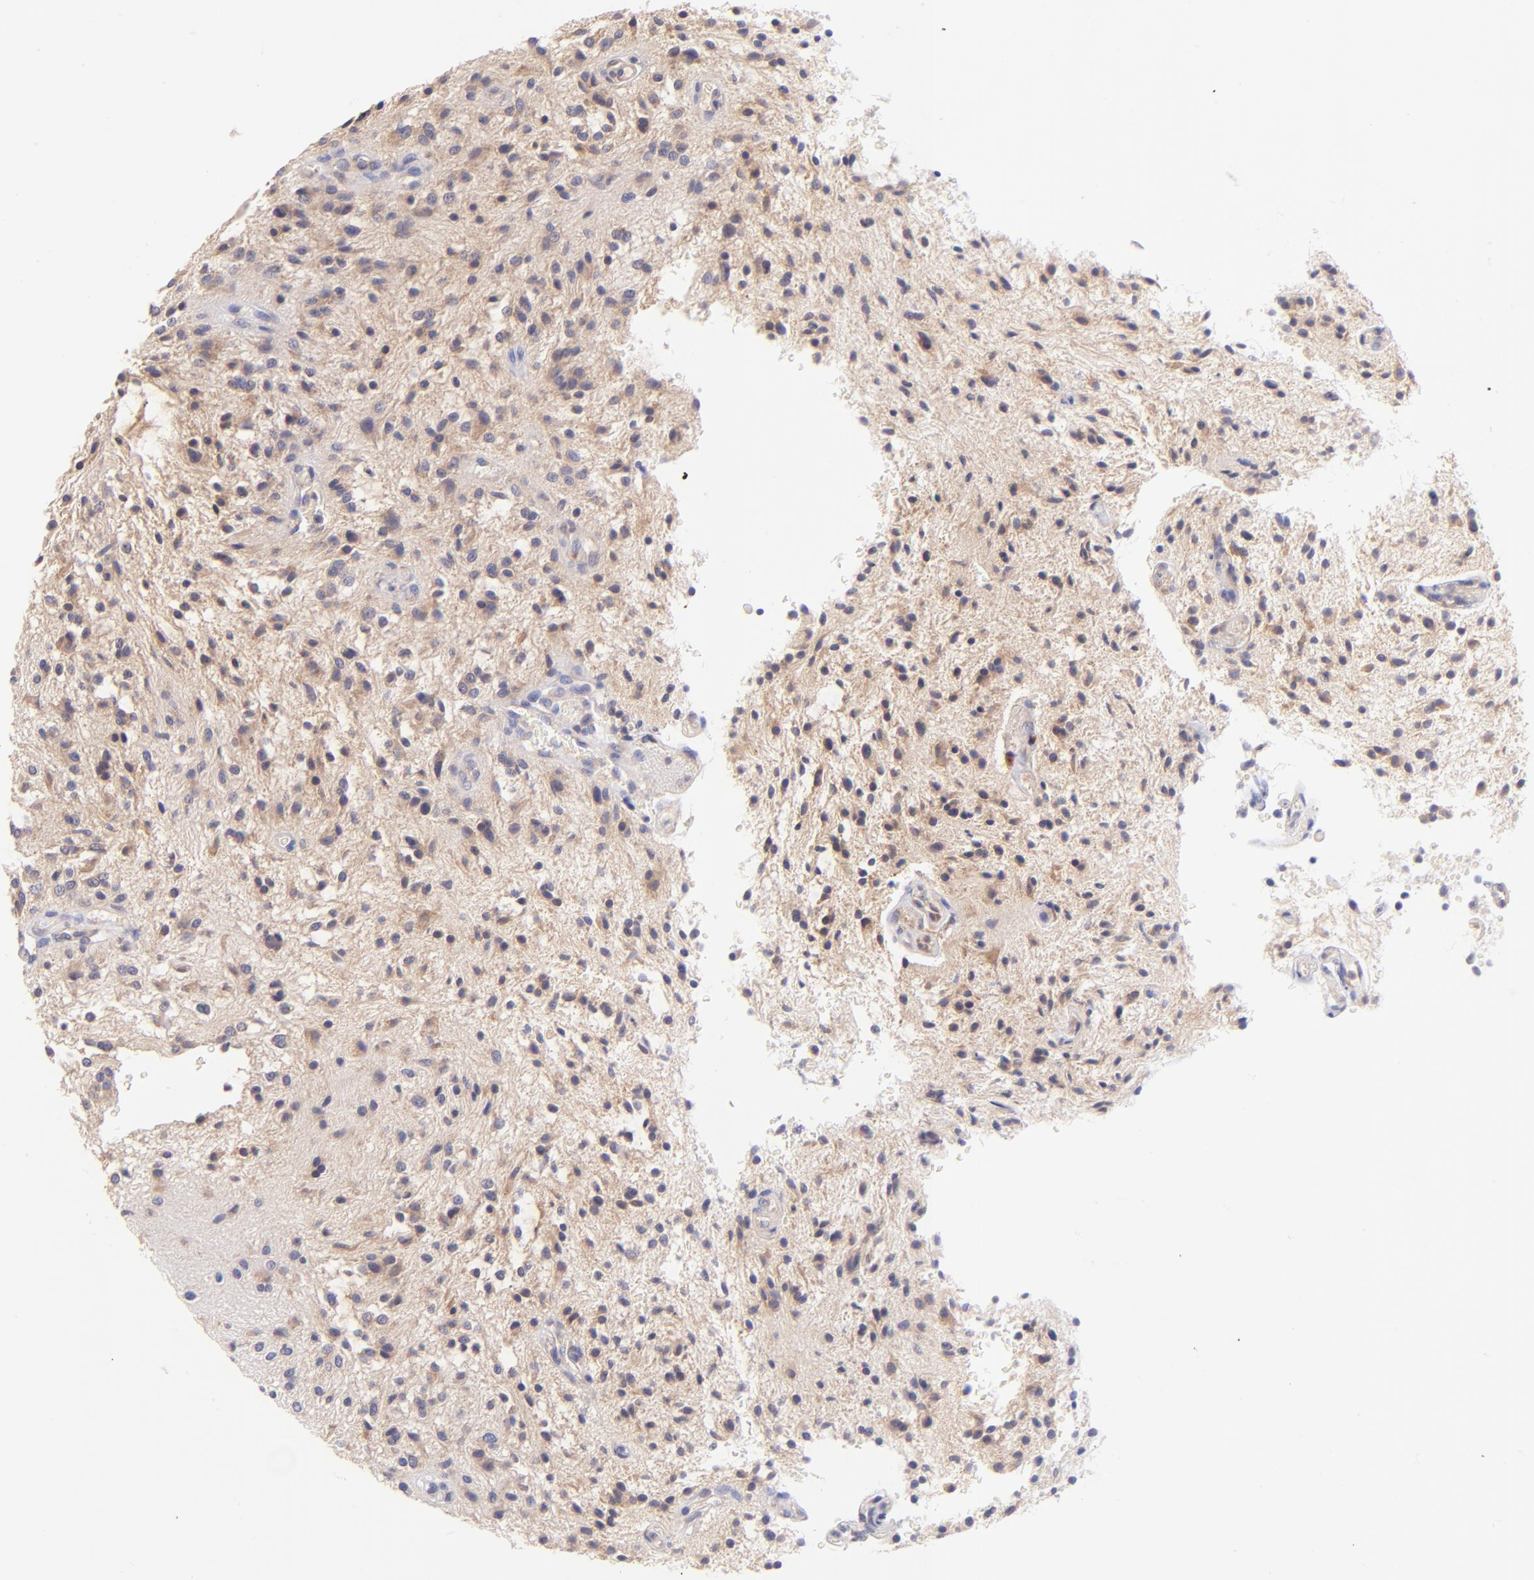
{"staining": {"intensity": "moderate", "quantity": "25%-75%", "location": "cytoplasmic/membranous"}, "tissue": "glioma", "cell_type": "Tumor cells", "image_type": "cancer", "snomed": [{"axis": "morphology", "description": "Glioma, malignant, NOS"}, {"axis": "topography", "description": "Cerebellum"}], "caption": "Protein staining demonstrates moderate cytoplasmic/membranous staining in approximately 25%-75% of tumor cells in glioma. (Stains: DAB in brown, nuclei in blue, Microscopy: brightfield microscopy at high magnification).", "gene": "RPL11", "patient": {"sex": "female", "age": 10}}